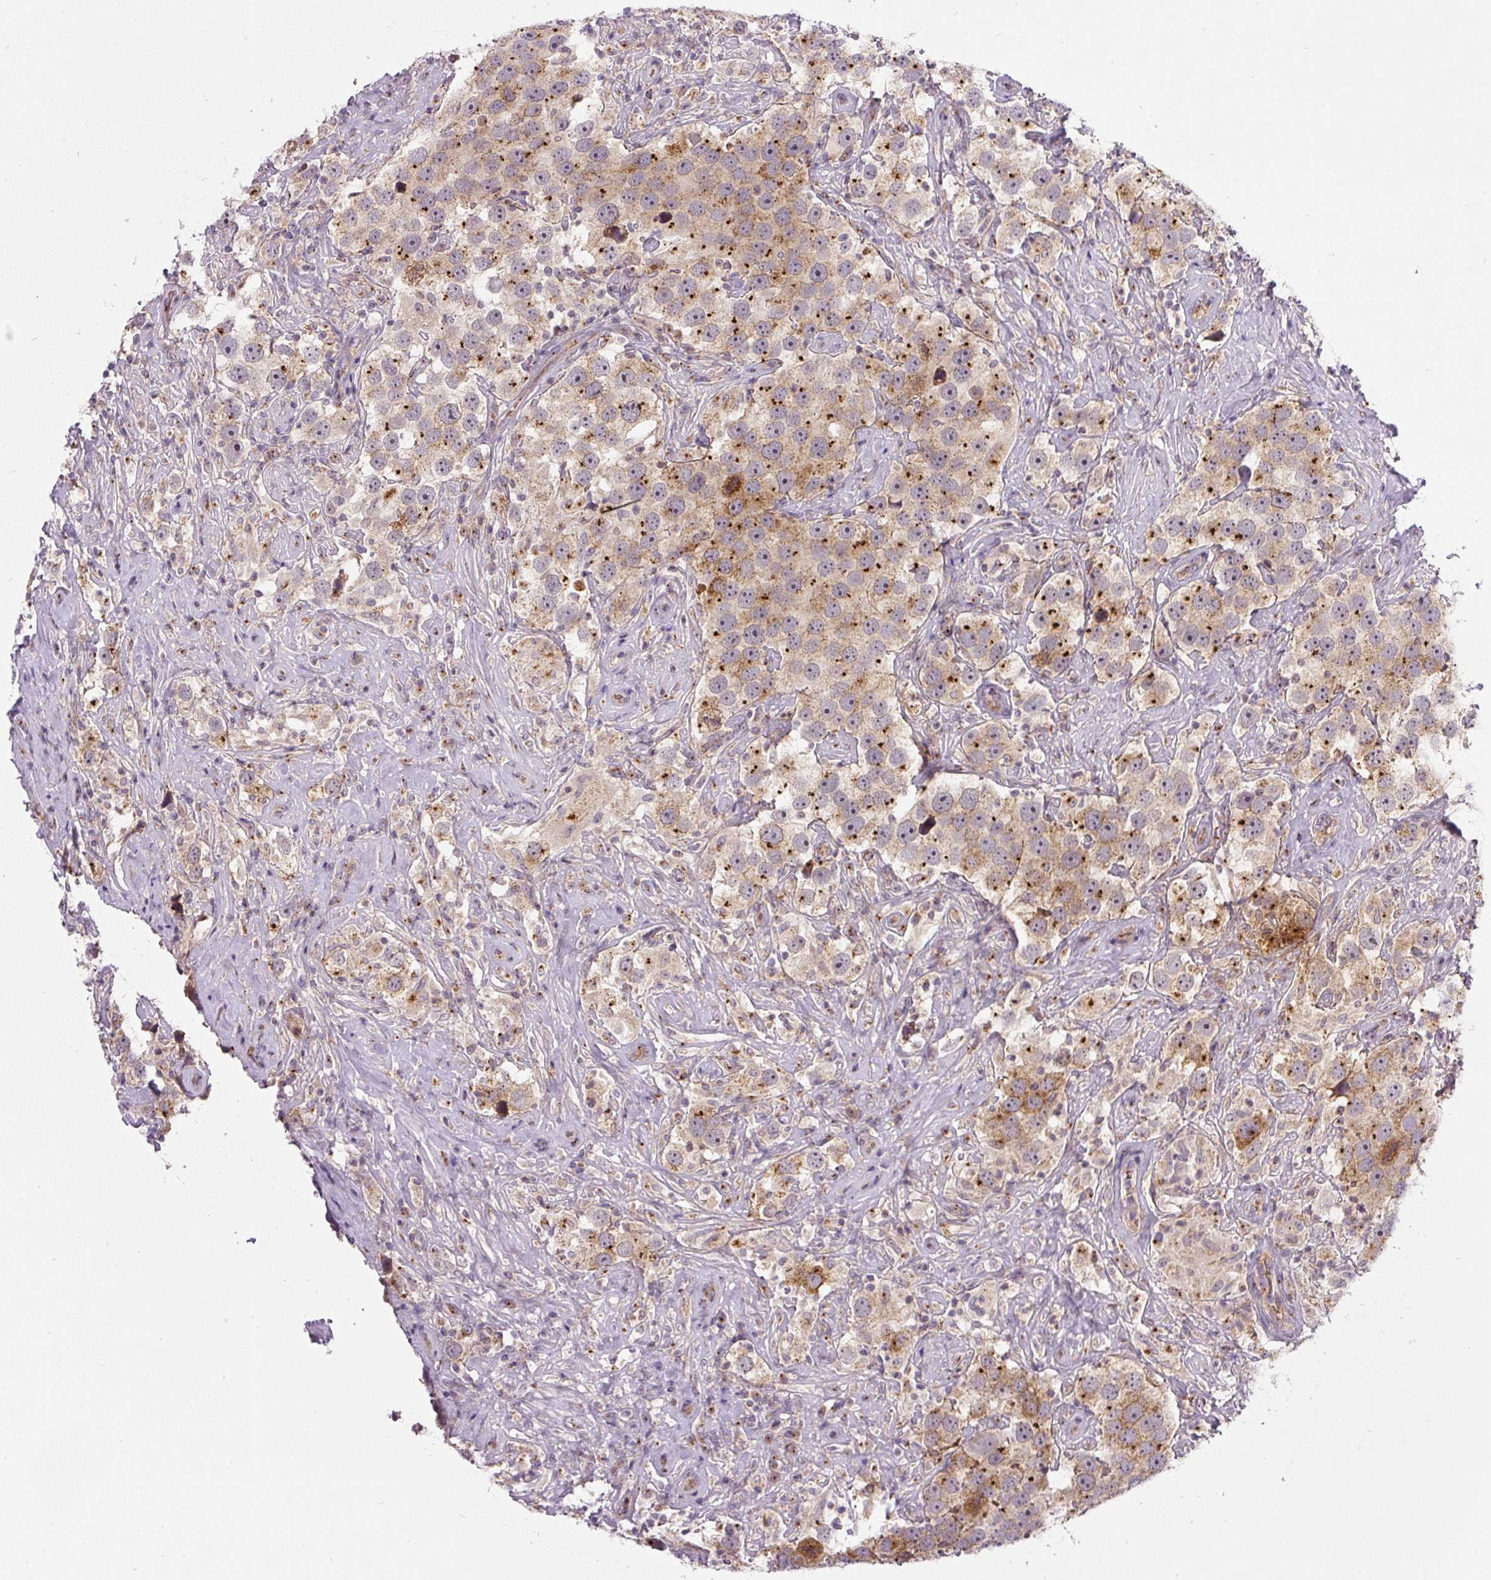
{"staining": {"intensity": "moderate", "quantity": ">75%", "location": "cytoplasmic/membranous"}, "tissue": "testis cancer", "cell_type": "Tumor cells", "image_type": "cancer", "snomed": [{"axis": "morphology", "description": "Seminoma, NOS"}, {"axis": "topography", "description": "Testis"}], "caption": "Moderate cytoplasmic/membranous expression for a protein is identified in approximately >75% of tumor cells of testis cancer using IHC.", "gene": "PCM1", "patient": {"sex": "male", "age": 49}}